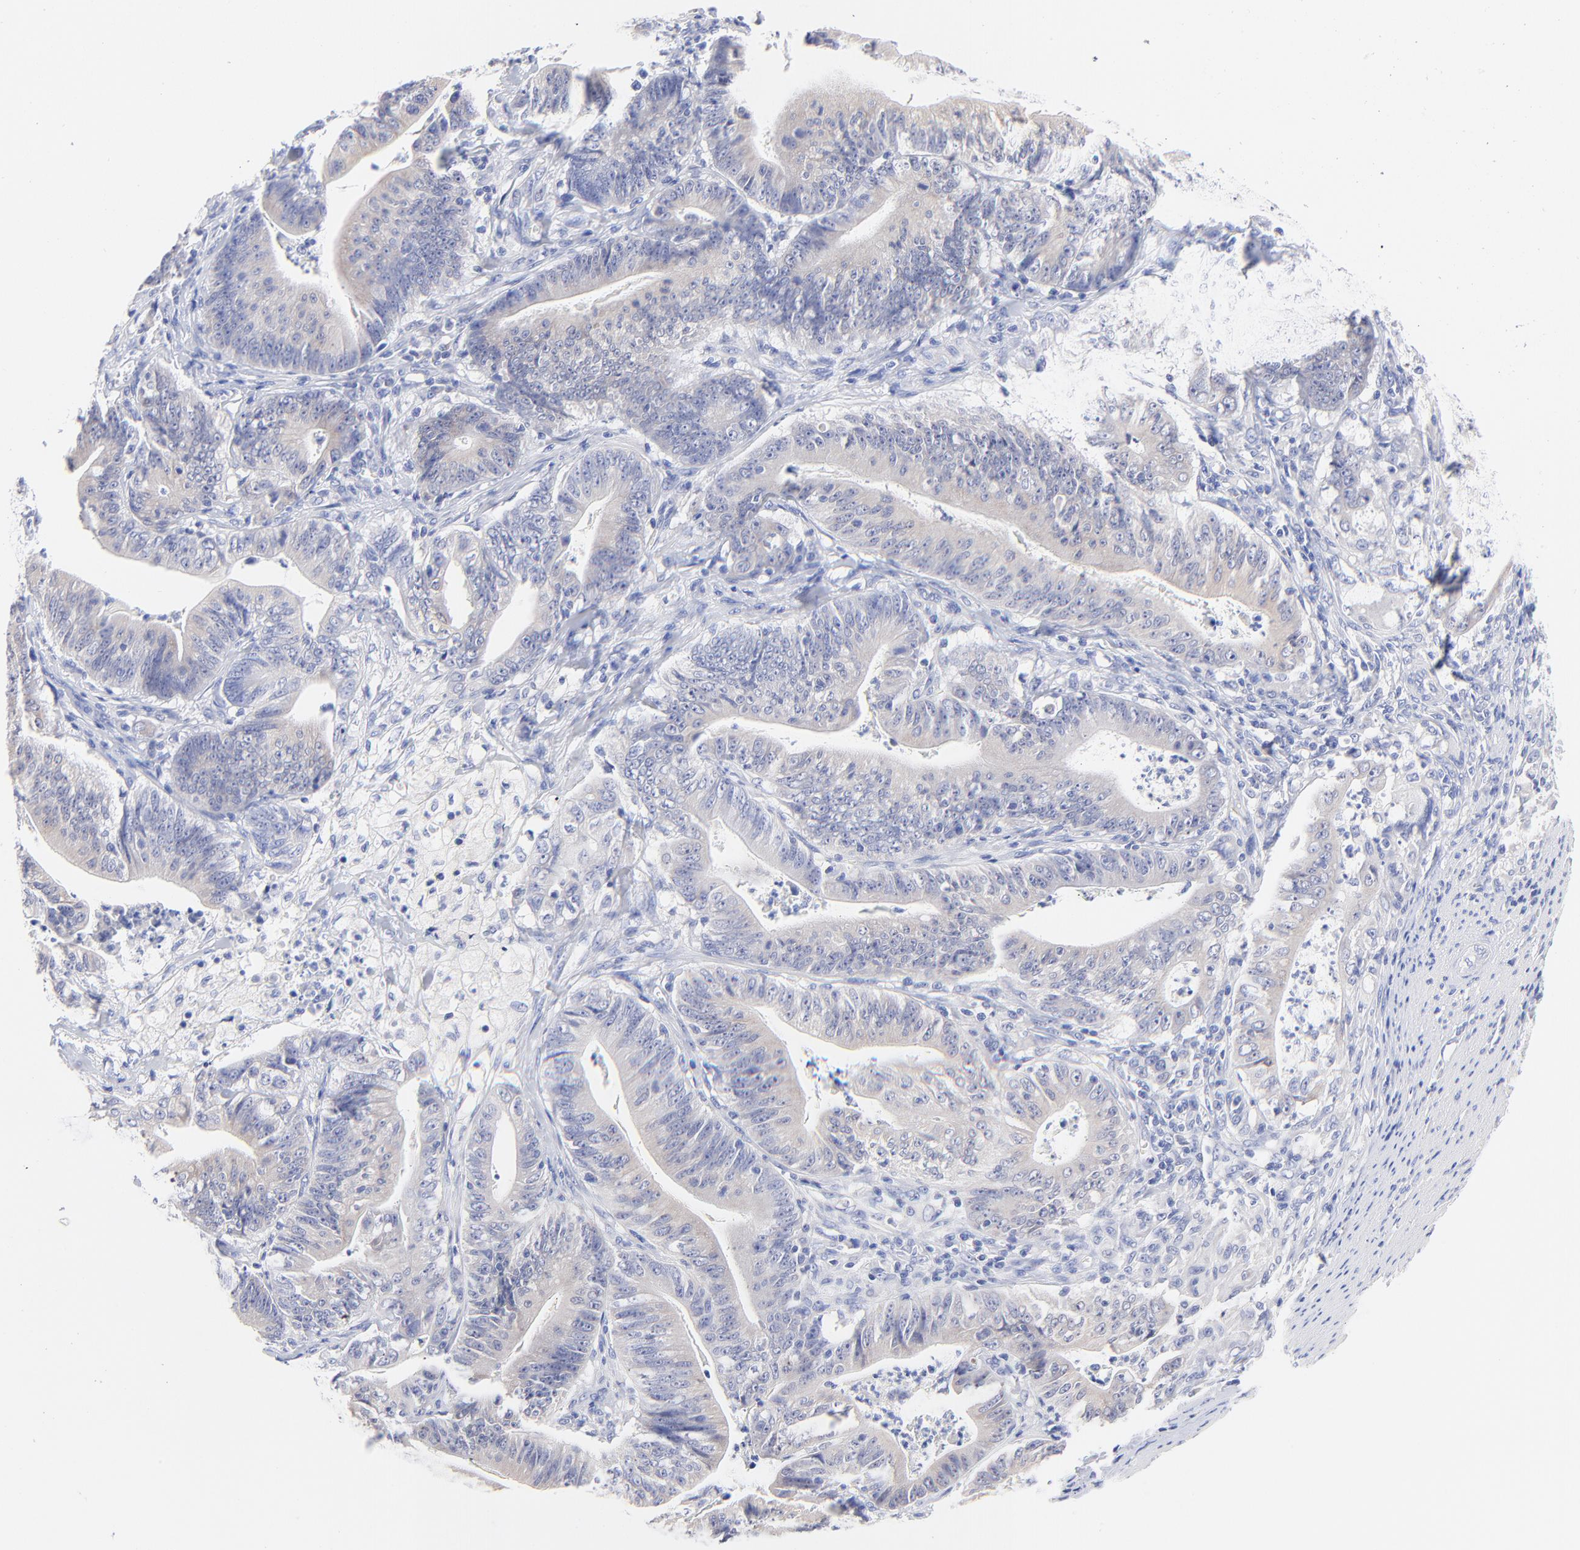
{"staining": {"intensity": "weak", "quantity": "<25%", "location": "cytoplasmic/membranous"}, "tissue": "stomach cancer", "cell_type": "Tumor cells", "image_type": "cancer", "snomed": [{"axis": "morphology", "description": "Adenocarcinoma, NOS"}, {"axis": "topography", "description": "Stomach, lower"}], "caption": "An IHC image of stomach cancer is shown. There is no staining in tumor cells of stomach cancer. (DAB (3,3'-diaminobenzidine) IHC, high magnification).", "gene": "EBP", "patient": {"sex": "female", "age": 86}}